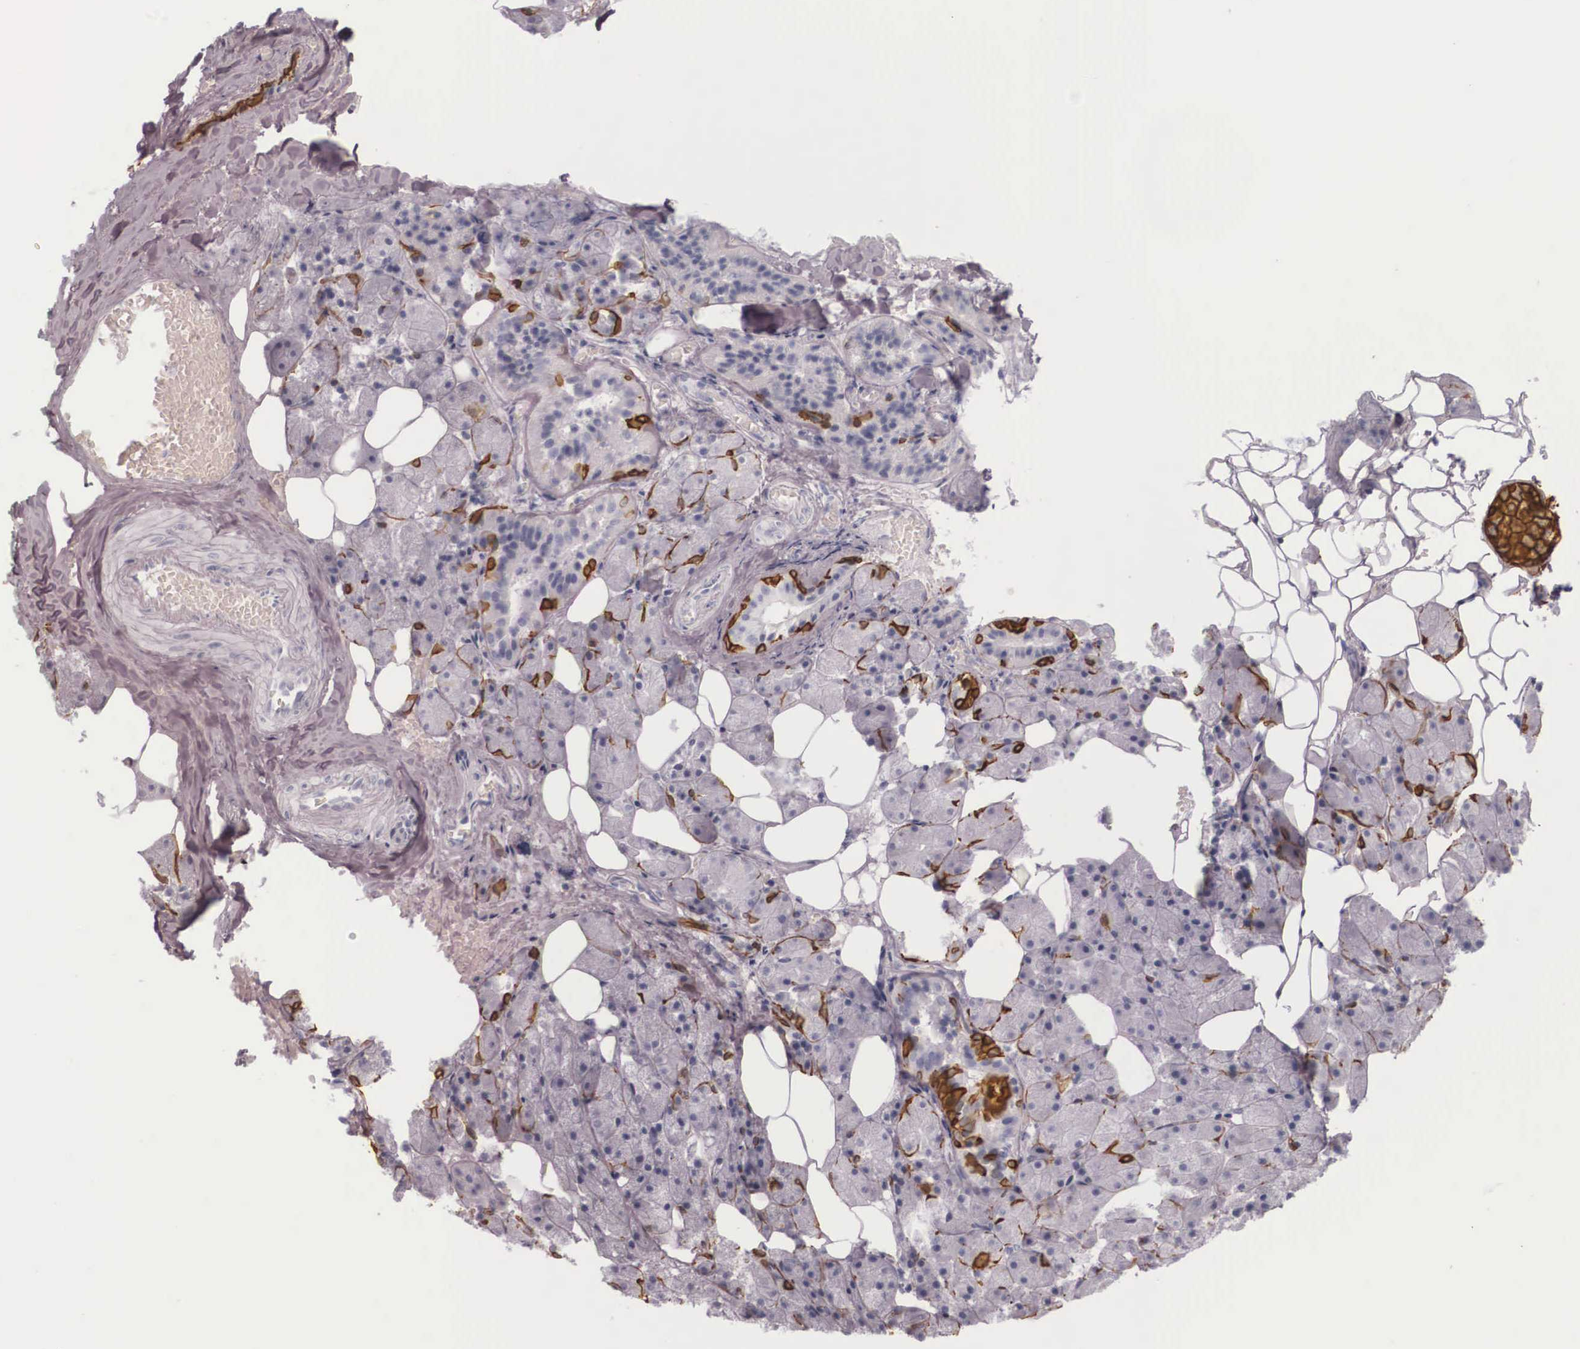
{"staining": {"intensity": "negative", "quantity": "none", "location": "none"}, "tissue": "salivary gland", "cell_type": "Glandular cells", "image_type": "normal", "snomed": [{"axis": "morphology", "description": "Normal tissue, NOS"}, {"axis": "topography", "description": "Salivary gland"}], "caption": "Immunohistochemistry (IHC) image of benign salivary gland stained for a protein (brown), which reveals no staining in glandular cells.", "gene": "KRT14", "patient": {"sex": "female", "age": 55}}